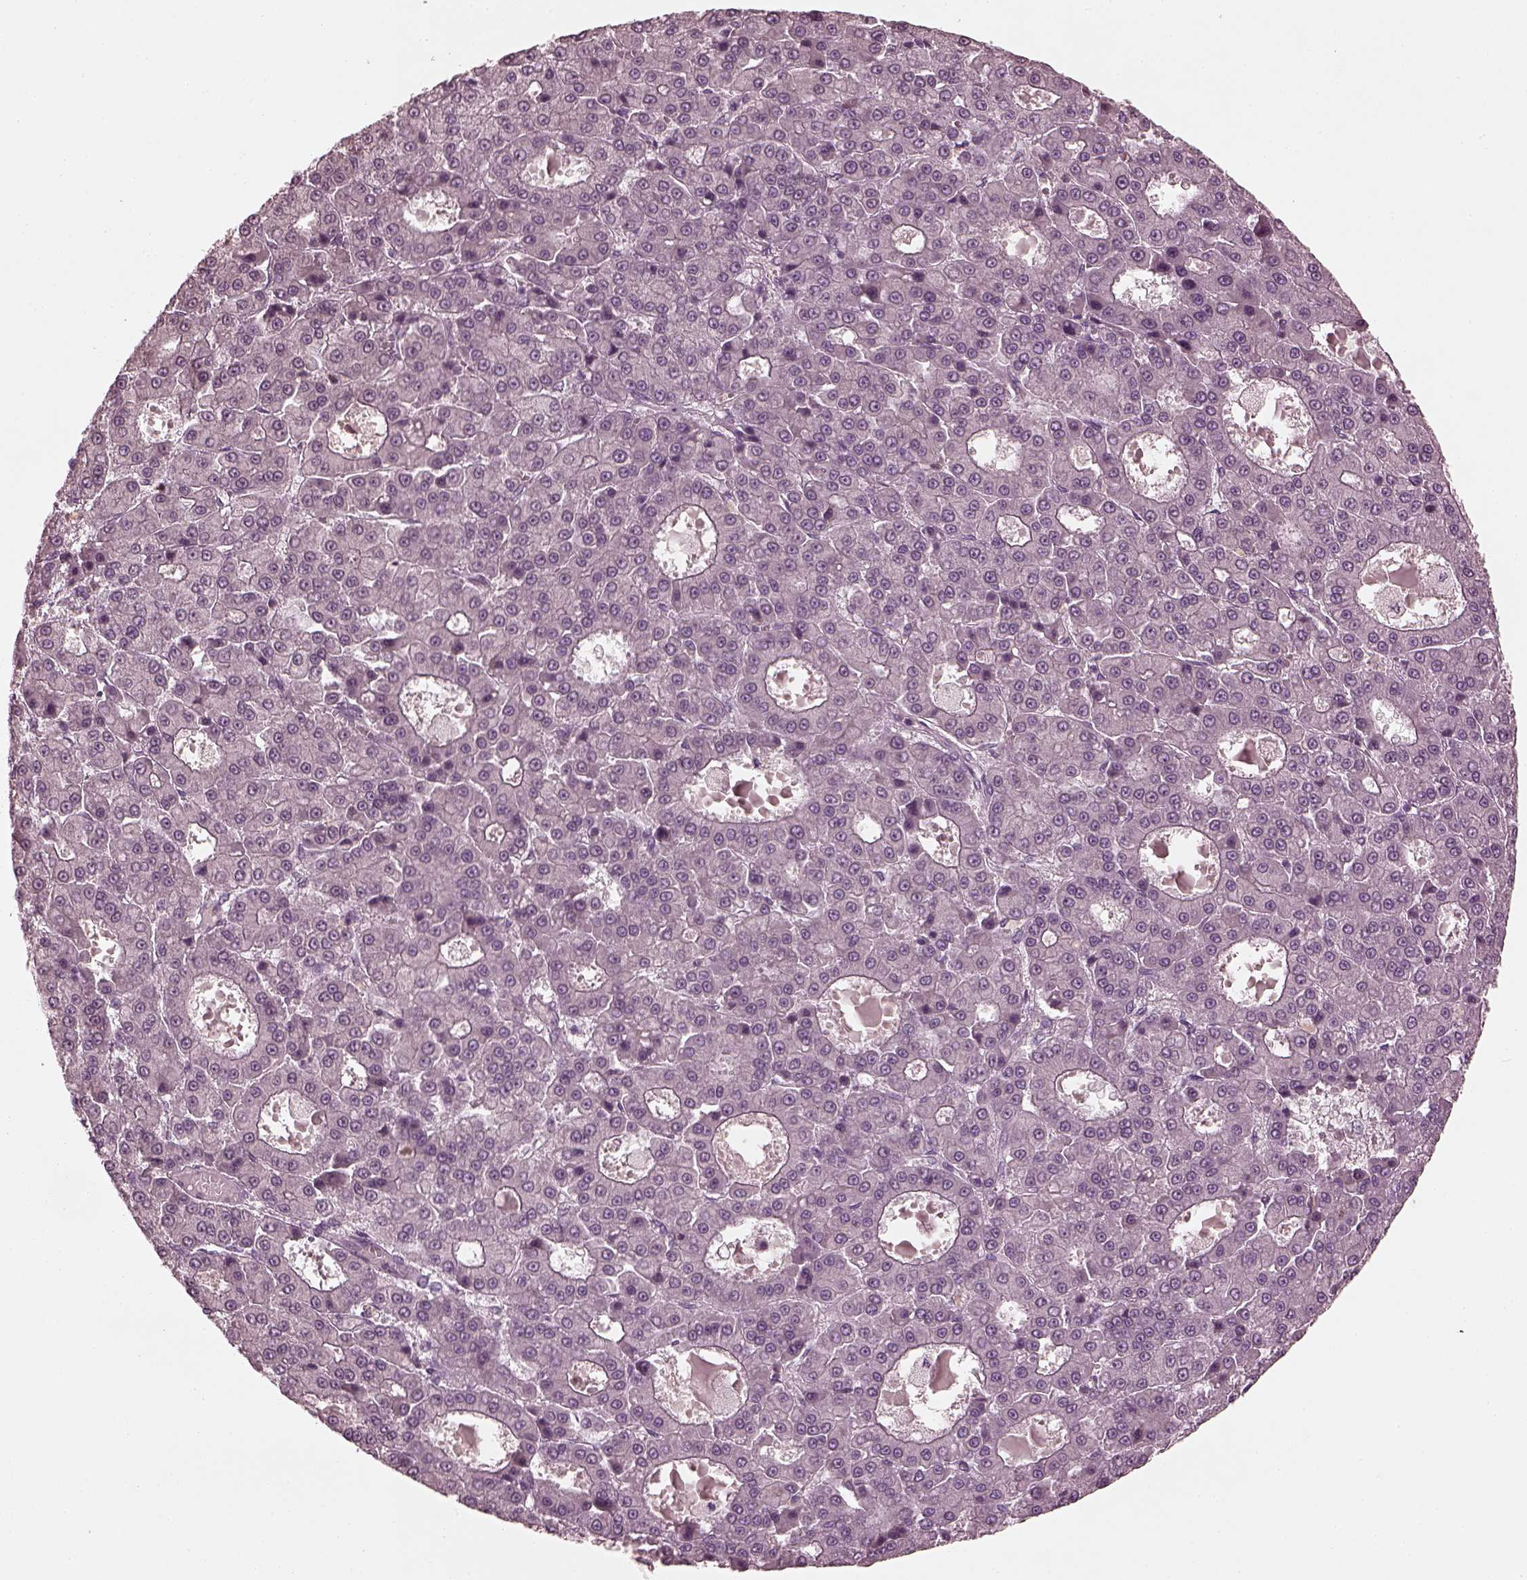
{"staining": {"intensity": "negative", "quantity": "none", "location": "none"}, "tissue": "liver cancer", "cell_type": "Tumor cells", "image_type": "cancer", "snomed": [{"axis": "morphology", "description": "Carcinoma, Hepatocellular, NOS"}, {"axis": "topography", "description": "Liver"}], "caption": "IHC of human liver cancer reveals no expression in tumor cells. Nuclei are stained in blue.", "gene": "KRT79", "patient": {"sex": "male", "age": 70}}